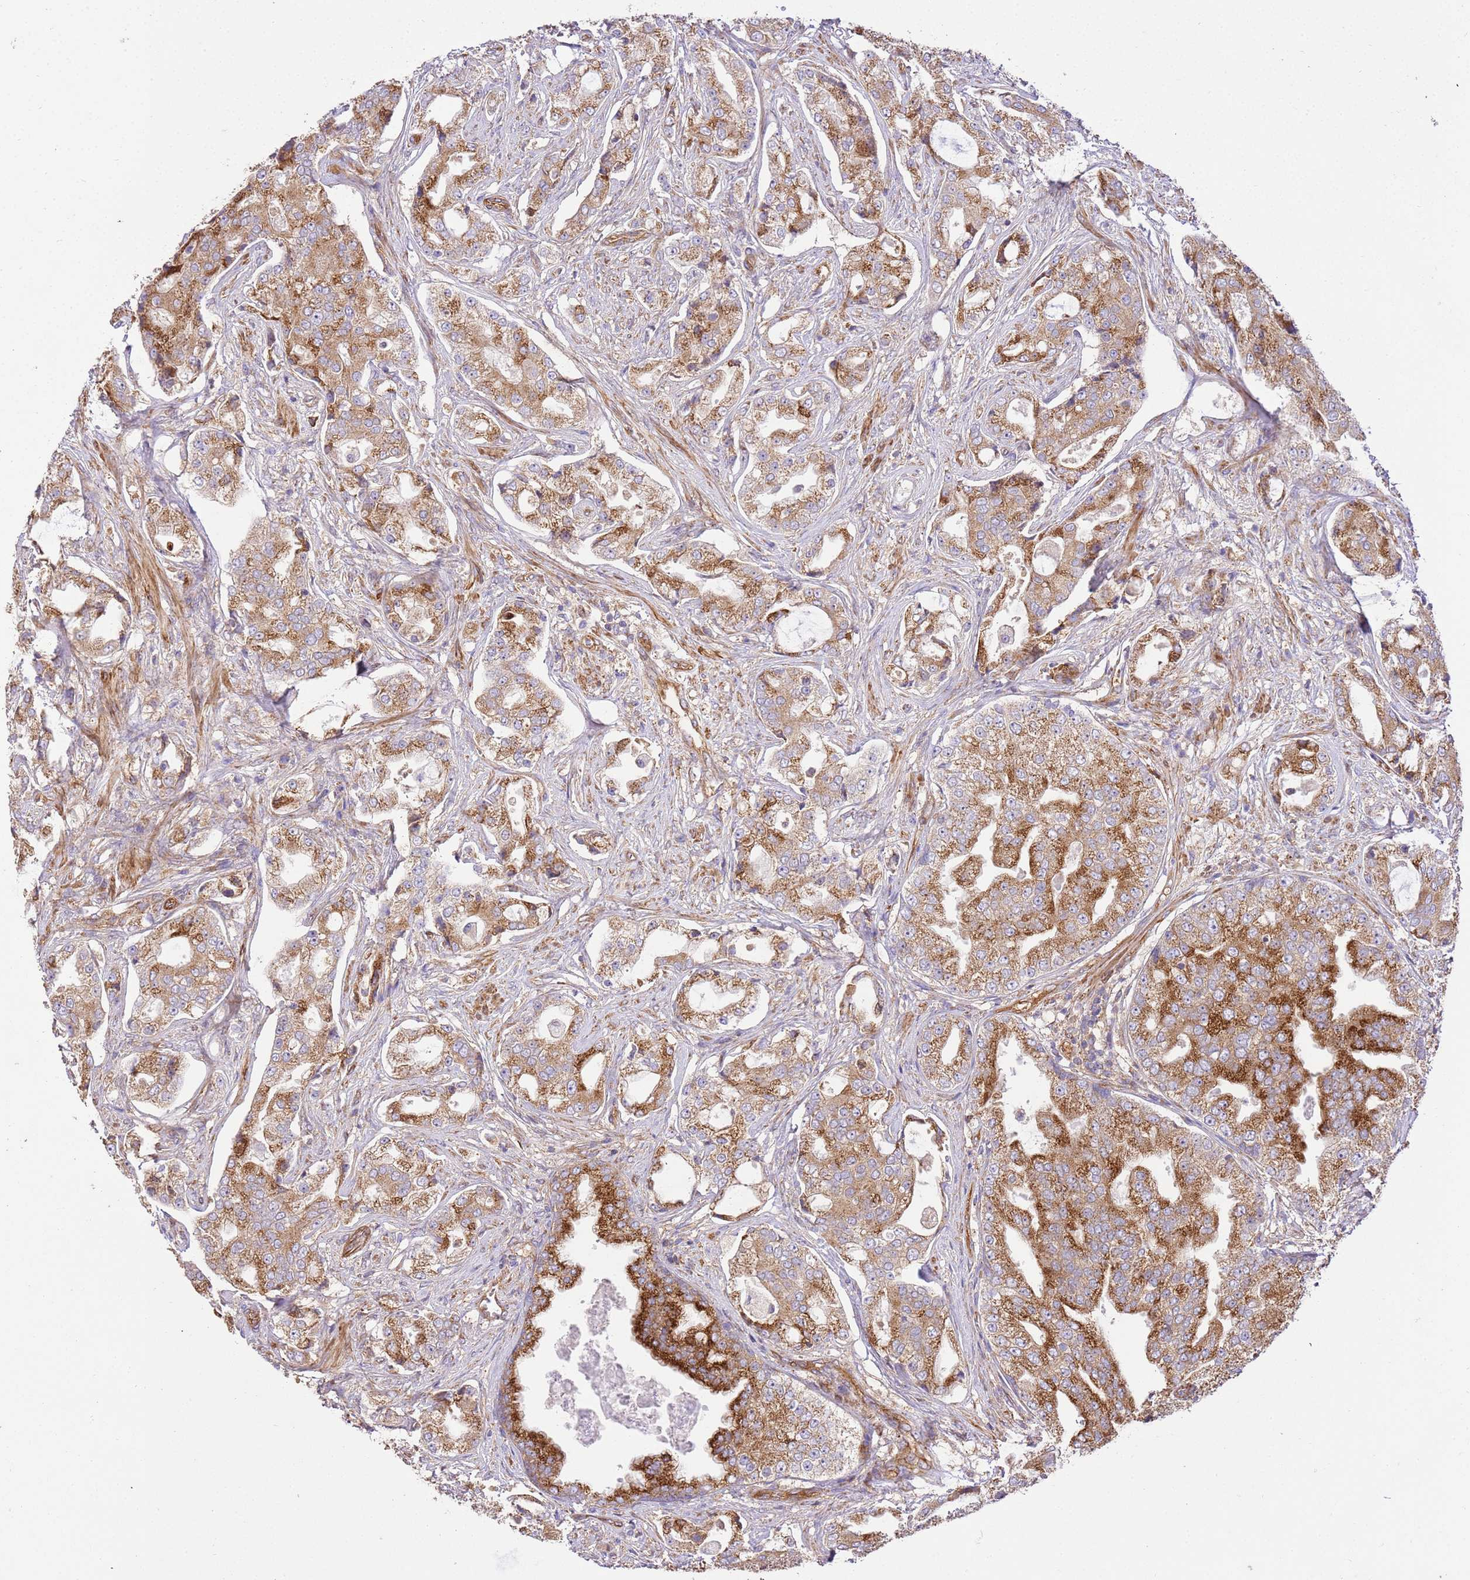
{"staining": {"intensity": "strong", "quantity": ">75%", "location": "cytoplasmic/membranous"}, "tissue": "prostate cancer", "cell_type": "Tumor cells", "image_type": "cancer", "snomed": [{"axis": "morphology", "description": "Adenocarcinoma, High grade"}, {"axis": "topography", "description": "Prostate"}], "caption": "Human prostate cancer (high-grade adenocarcinoma) stained with a brown dye displays strong cytoplasmic/membranous positive staining in approximately >75% of tumor cells.", "gene": "ZBTB39", "patient": {"sex": "male", "age": 68}}